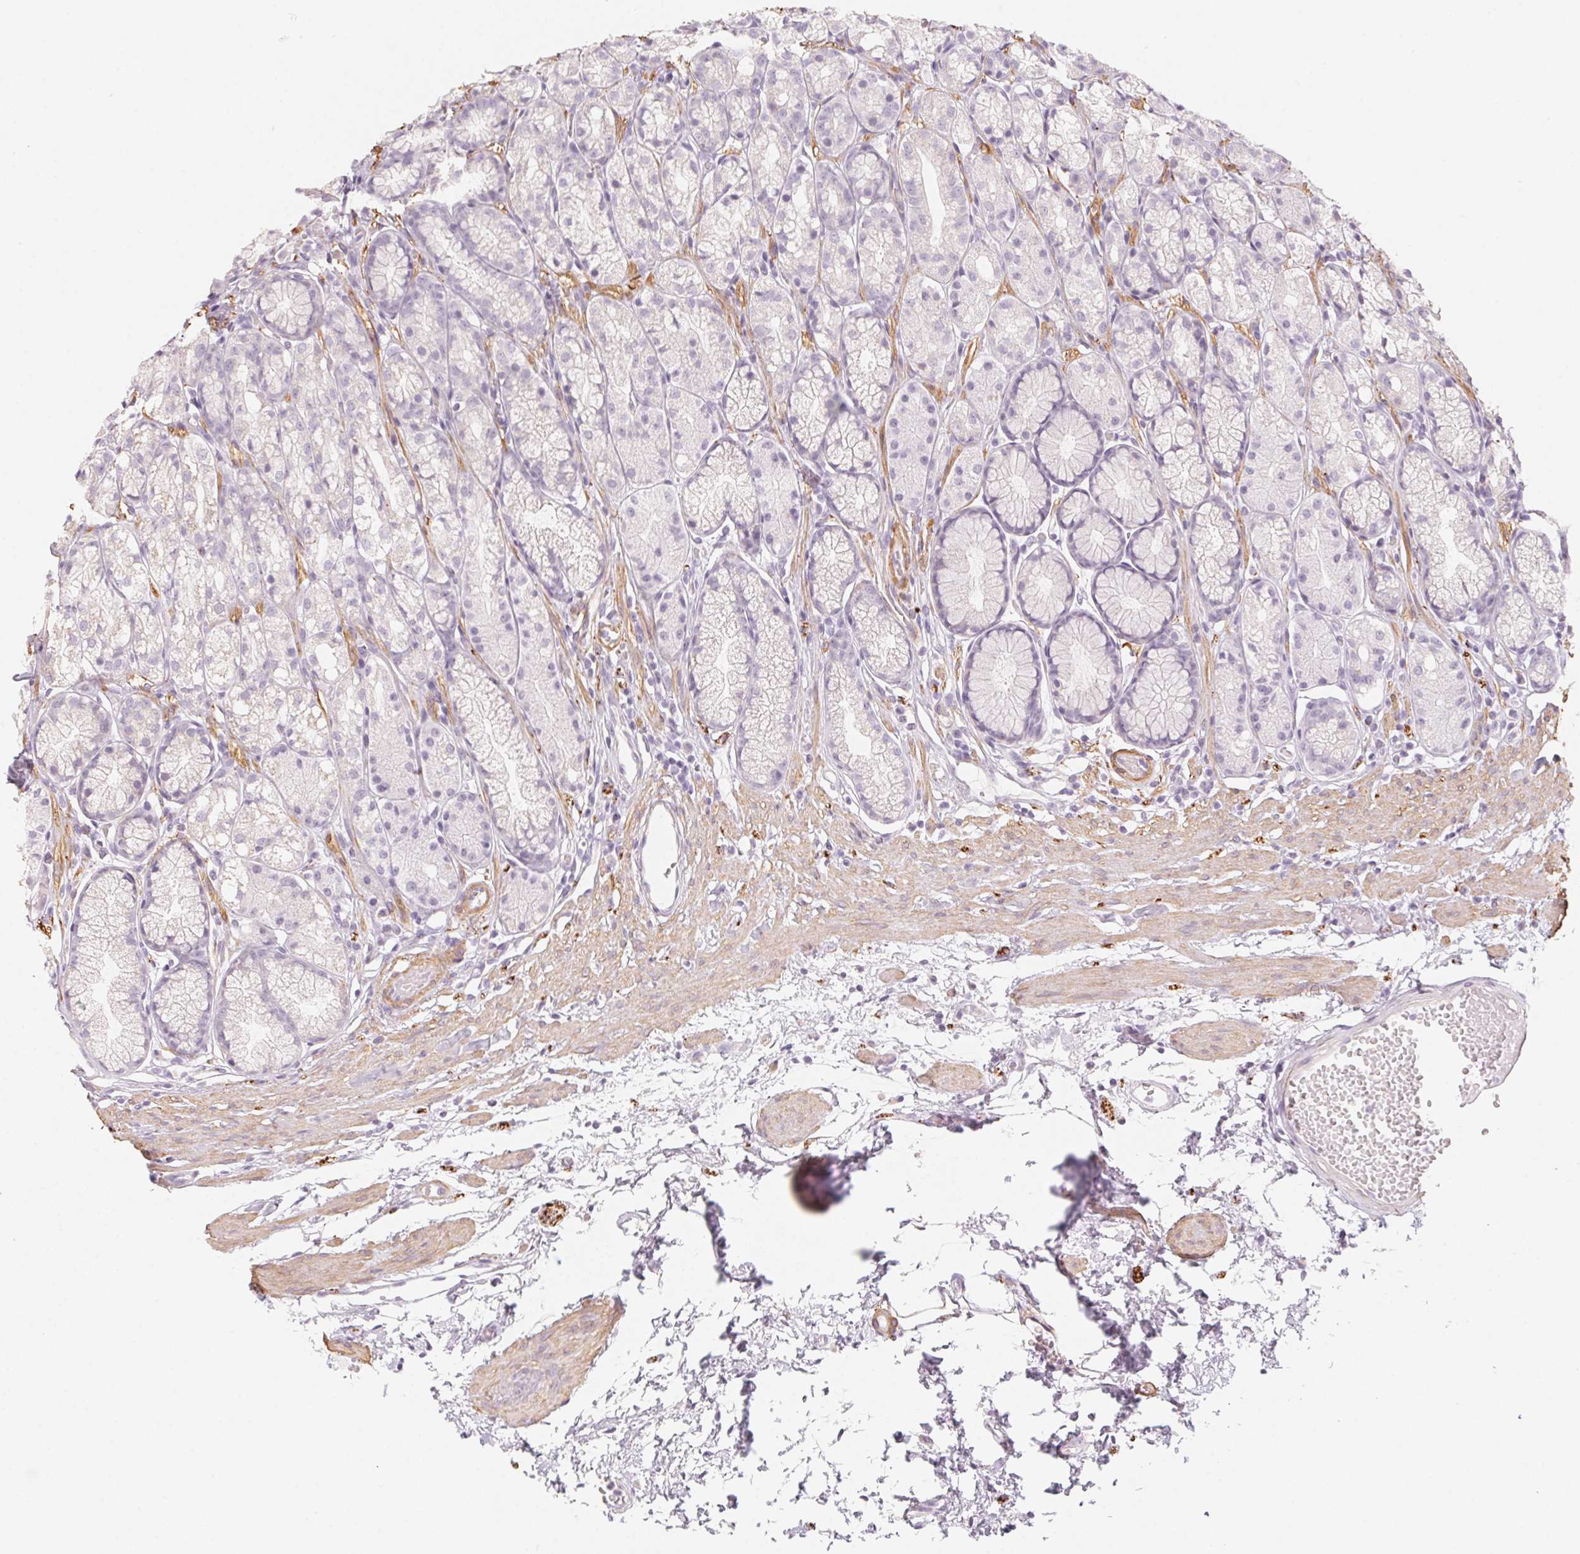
{"staining": {"intensity": "negative", "quantity": "none", "location": "none"}, "tissue": "stomach", "cell_type": "Glandular cells", "image_type": "normal", "snomed": [{"axis": "morphology", "description": "Normal tissue, NOS"}, {"axis": "topography", "description": "Smooth muscle"}, {"axis": "topography", "description": "Stomach"}], "caption": "Immunohistochemical staining of unremarkable human stomach exhibits no significant staining in glandular cells. (IHC, brightfield microscopy, high magnification).", "gene": "PRPH", "patient": {"sex": "male", "age": 70}}